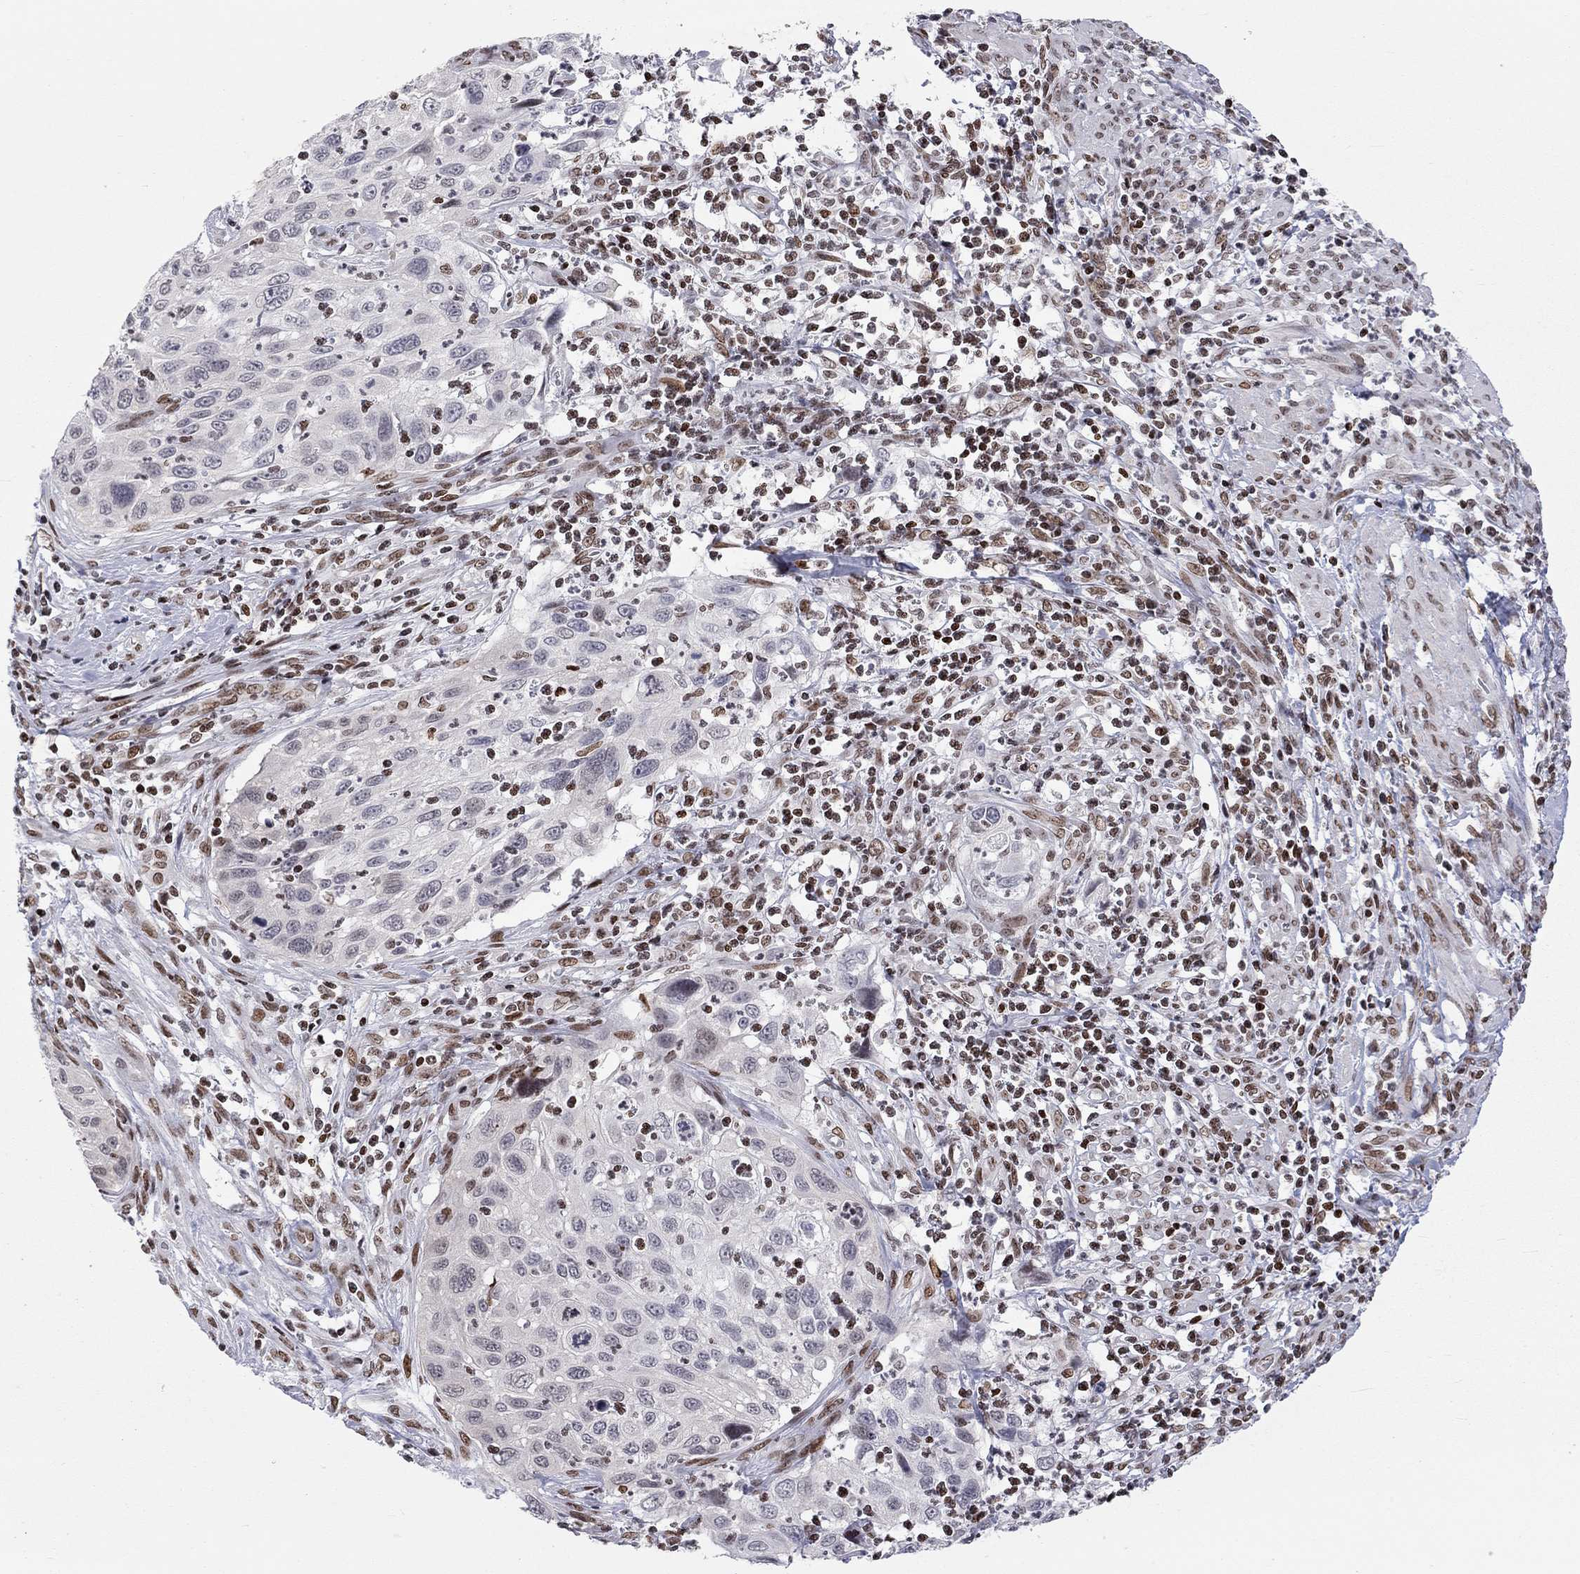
{"staining": {"intensity": "negative", "quantity": "none", "location": "none"}, "tissue": "cervical cancer", "cell_type": "Tumor cells", "image_type": "cancer", "snomed": [{"axis": "morphology", "description": "Squamous cell carcinoma, NOS"}, {"axis": "topography", "description": "Cervix"}], "caption": "High magnification brightfield microscopy of cervical cancer (squamous cell carcinoma) stained with DAB (3,3'-diaminobenzidine) (brown) and counterstained with hematoxylin (blue): tumor cells show no significant staining. The staining was performed using DAB (3,3'-diaminobenzidine) to visualize the protein expression in brown, while the nuclei were stained in blue with hematoxylin (Magnification: 20x).", "gene": "H2AX", "patient": {"sex": "female", "age": 70}}